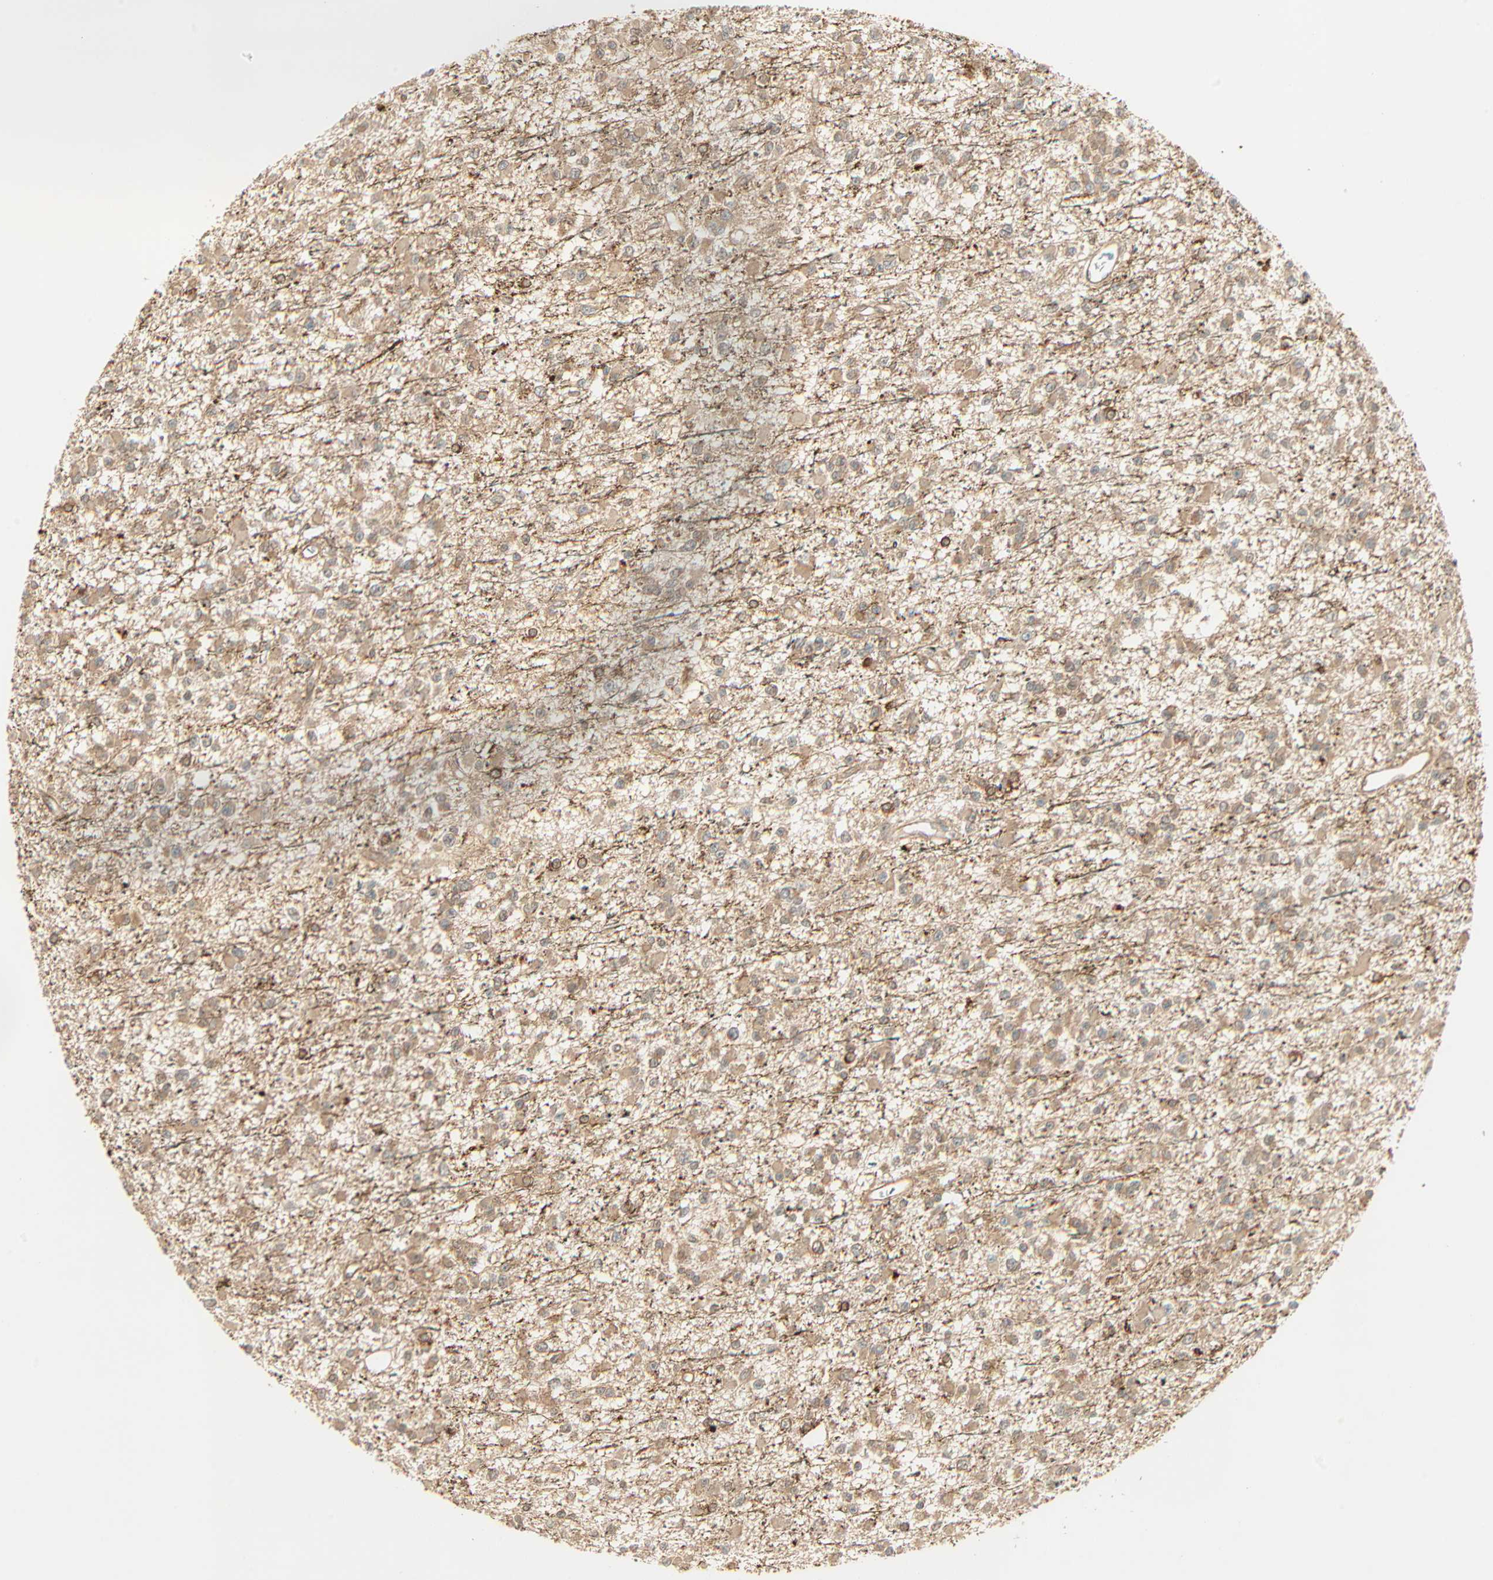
{"staining": {"intensity": "moderate", "quantity": ">75%", "location": "cytoplasmic/membranous"}, "tissue": "glioma", "cell_type": "Tumor cells", "image_type": "cancer", "snomed": [{"axis": "morphology", "description": "Glioma, malignant, Low grade"}, {"axis": "topography", "description": "Brain"}], "caption": "A brown stain labels moderate cytoplasmic/membranous expression of a protein in malignant low-grade glioma tumor cells.", "gene": "PNPLA6", "patient": {"sex": "female", "age": 22}}